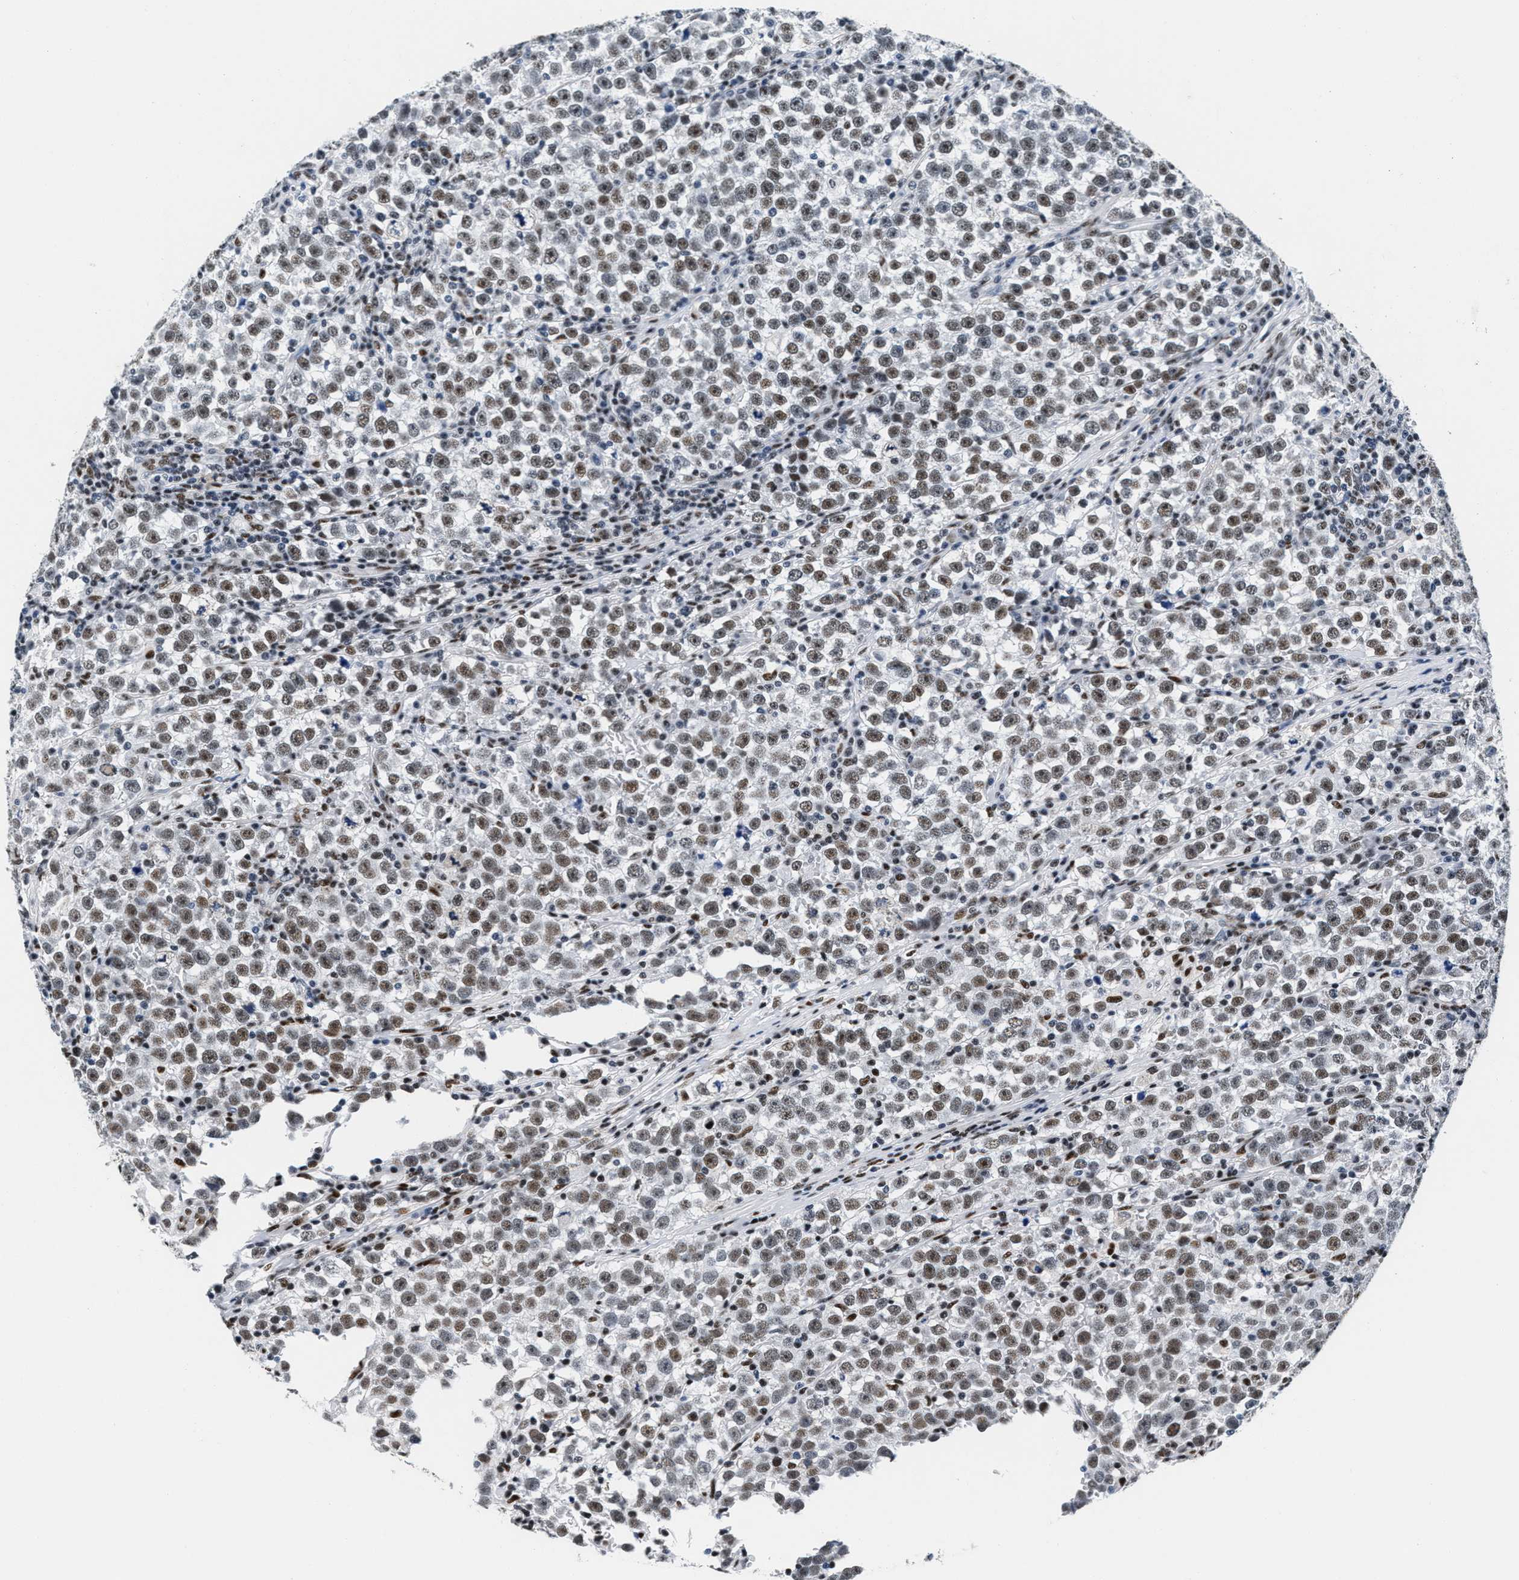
{"staining": {"intensity": "moderate", "quantity": "25%-75%", "location": "nuclear"}, "tissue": "testis cancer", "cell_type": "Tumor cells", "image_type": "cancer", "snomed": [{"axis": "morphology", "description": "Seminoma, NOS"}, {"axis": "topography", "description": "Testis"}], "caption": "Moderate nuclear expression is appreciated in approximately 25%-75% of tumor cells in testis cancer.", "gene": "RAD50", "patient": {"sex": "male", "age": 43}}